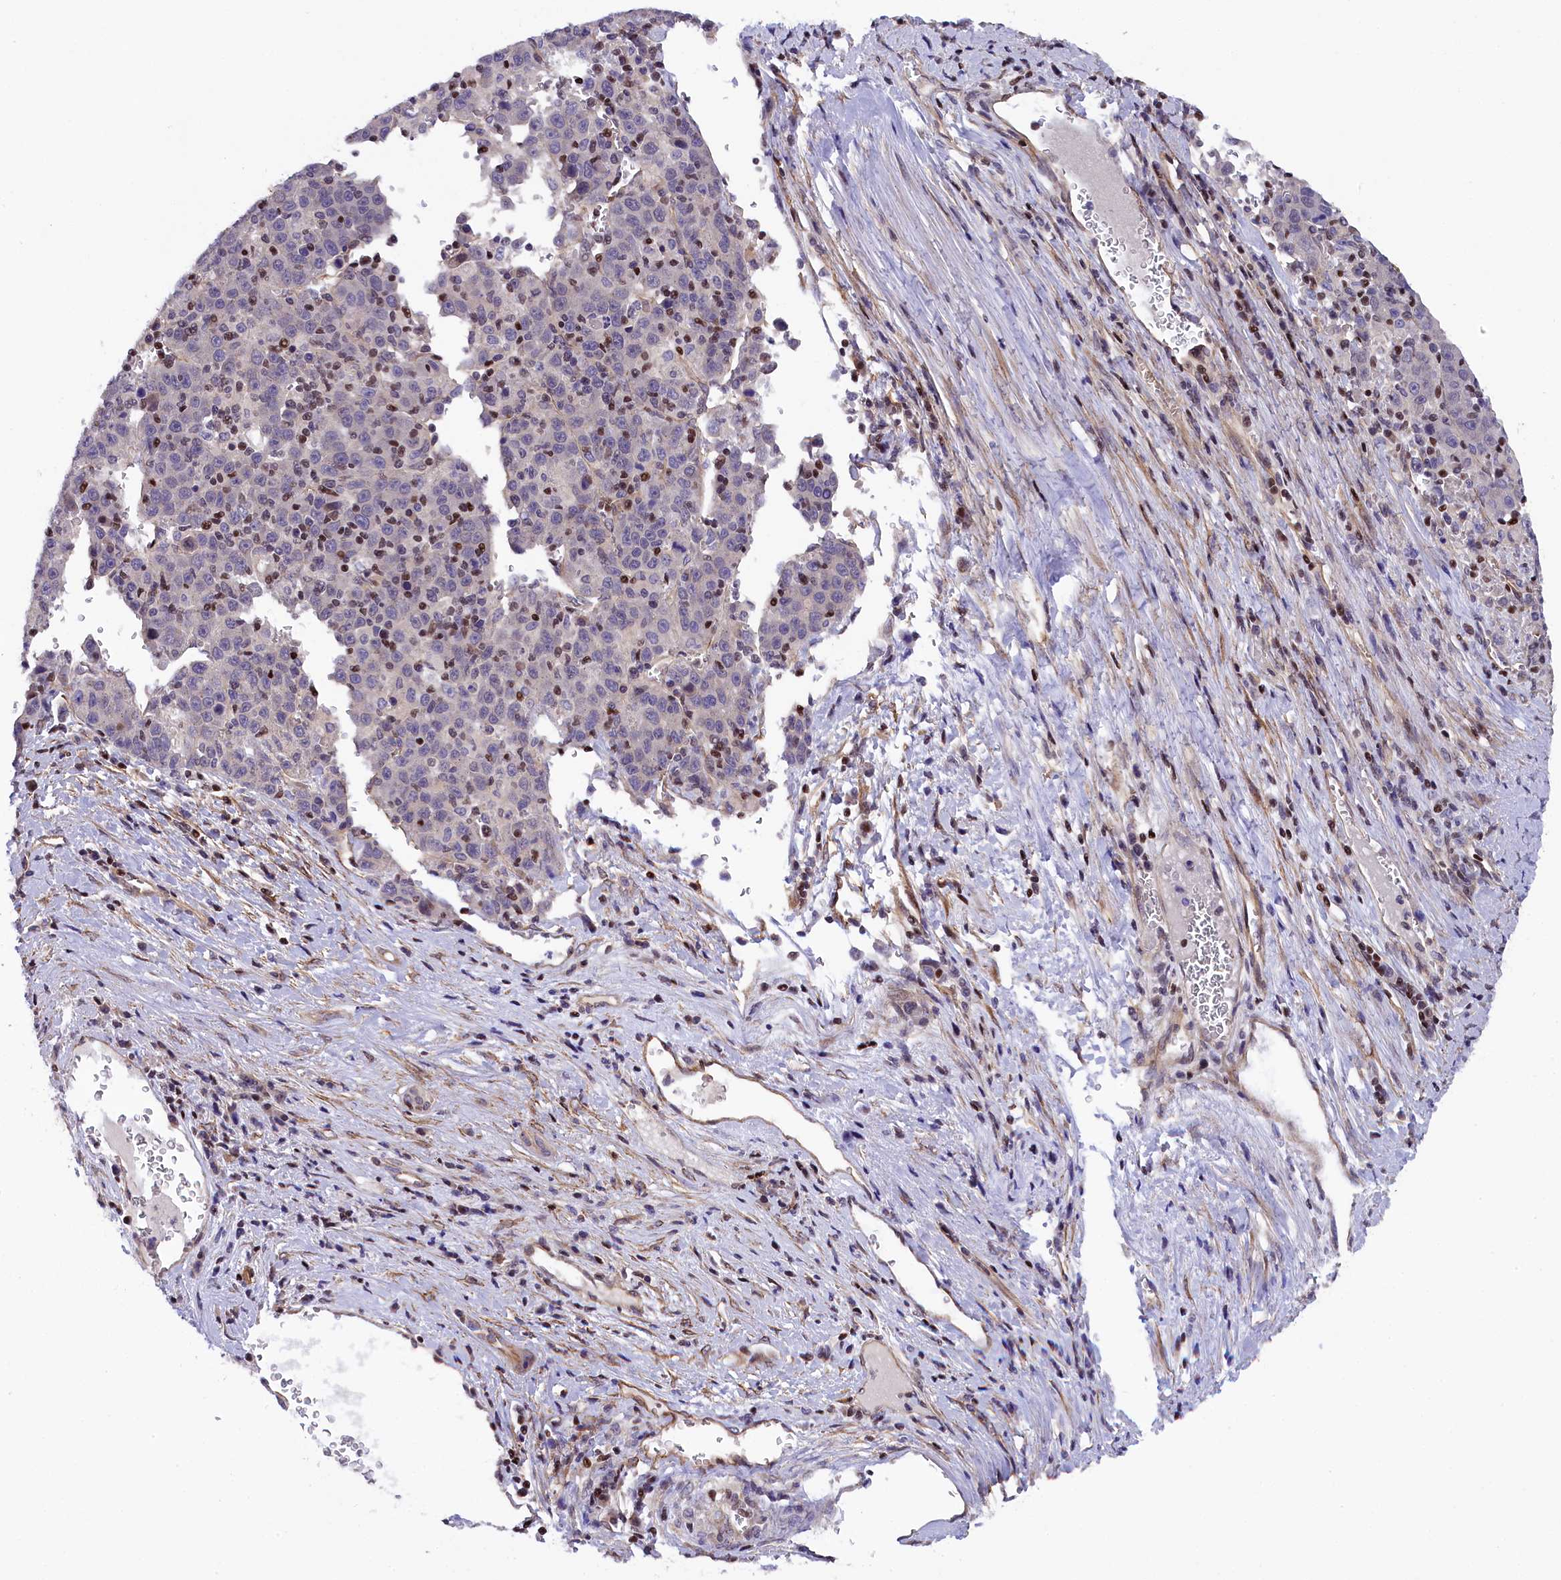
{"staining": {"intensity": "negative", "quantity": "none", "location": "none"}, "tissue": "liver cancer", "cell_type": "Tumor cells", "image_type": "cancer", "snomed": [{"axis": "morphology", "description": "Carcinoma, Hepatocellular, NOS"}, {"axis": "topography", "description": "Liver"}], "caption": "Immunohistochemical staining of human hepatocellular carcinoma (liver) displays no significant expression in tumor cells. The staining is performed using DAB brown chromogen with nuclei counter-stained in using hematoxylin.", "gene": "SP4", "patient": {"sex": "female", "age": 53}}